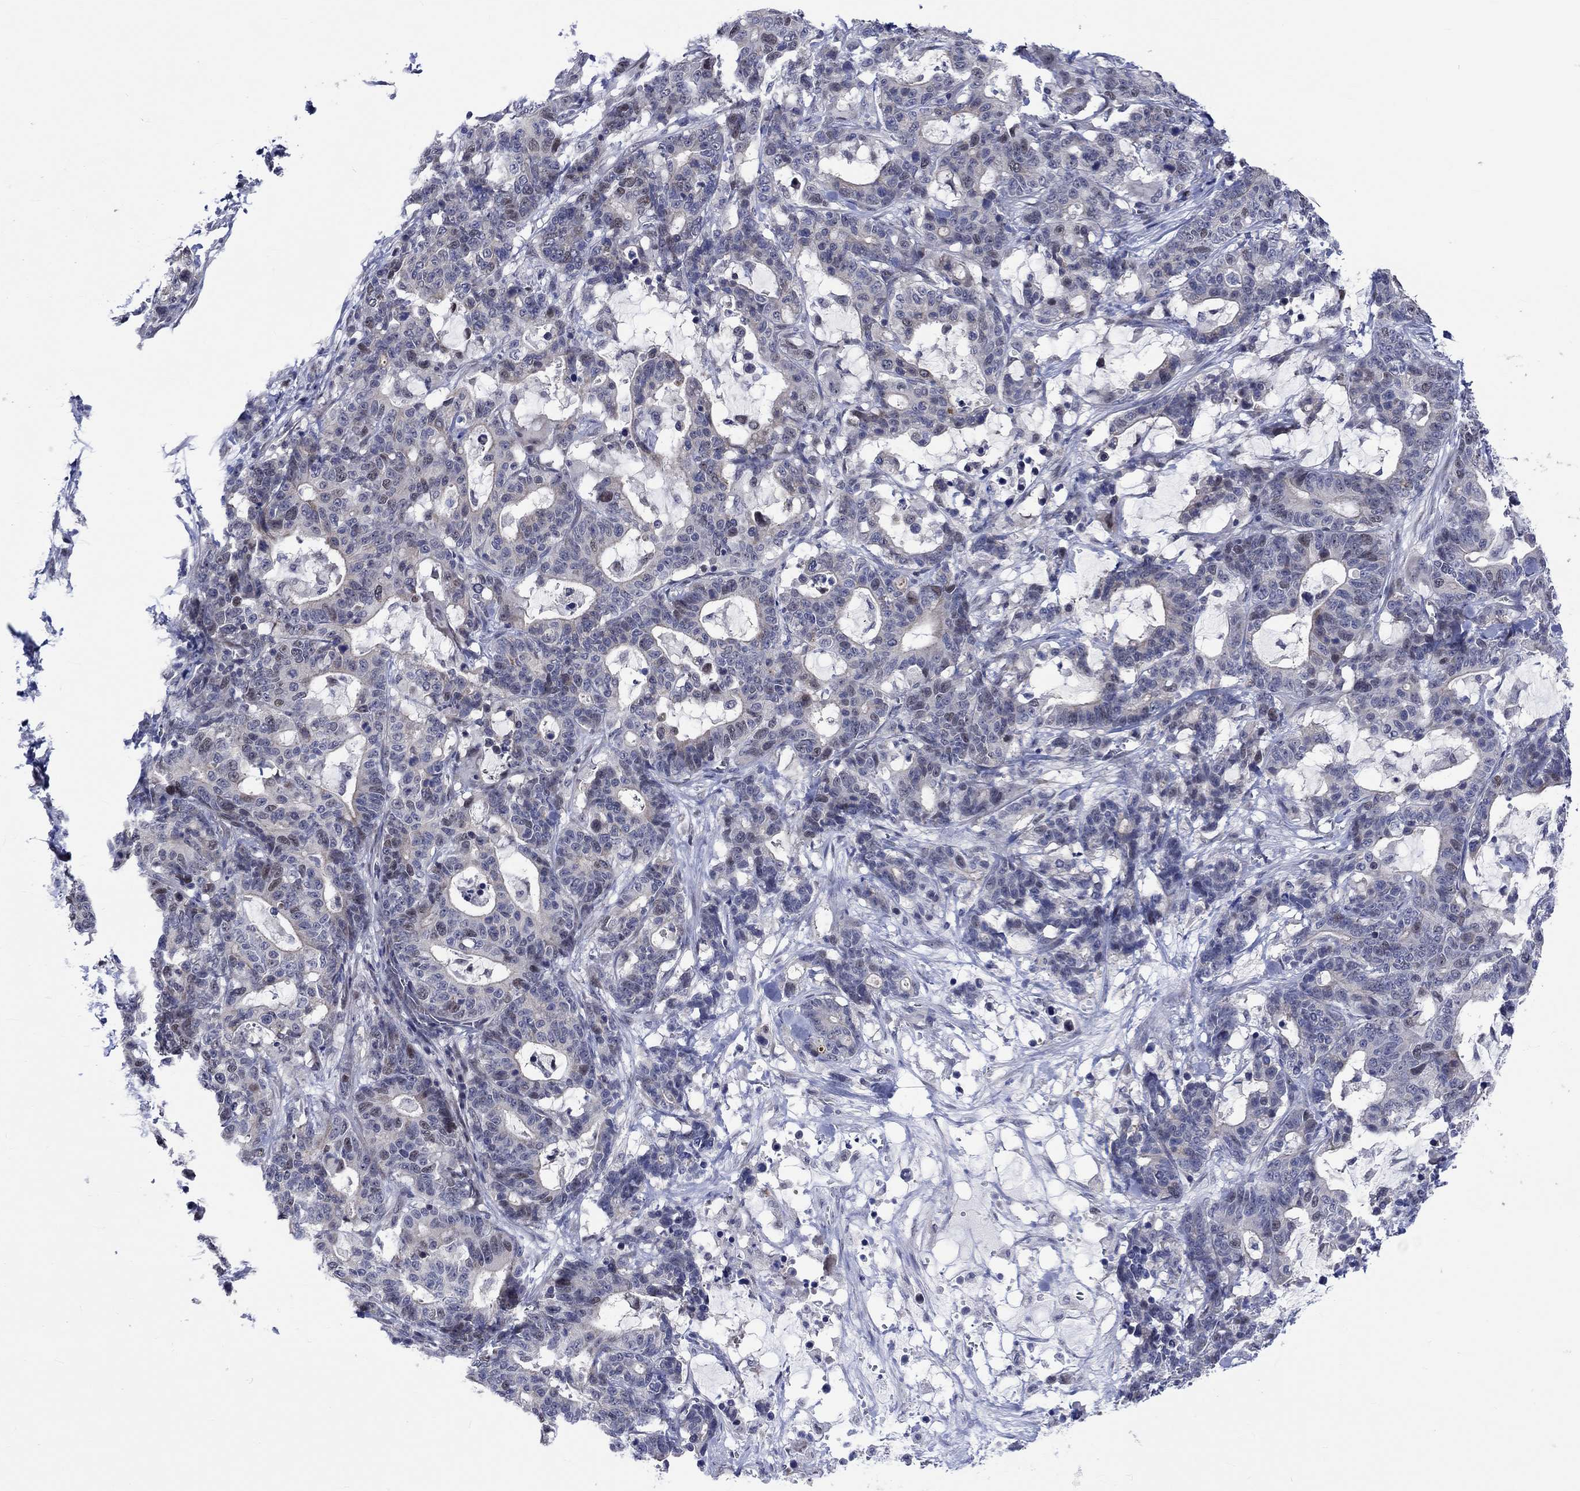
{"staining": {"intensity": "weak", "quantity": "<25%", "location": "nuclear"}, "tissue": "stomach cancer", "cell_type": "Tumor cells", "image_type": "cancer", "snomed": [{"axis": "morphology", "description": "Normal tissue, NOS"}, {"axis": "morphology", "description": "Adenocarcinoma, NOS"}, {"axis": "topography", "description": "Stomach"}], "caption": "The IHC photomicrograph has no significant staining in tumor cells of adenocarcinoma (stomach) tissue.", "gene": "E2F8", "patient": {"sex": "female", "age": 64}}